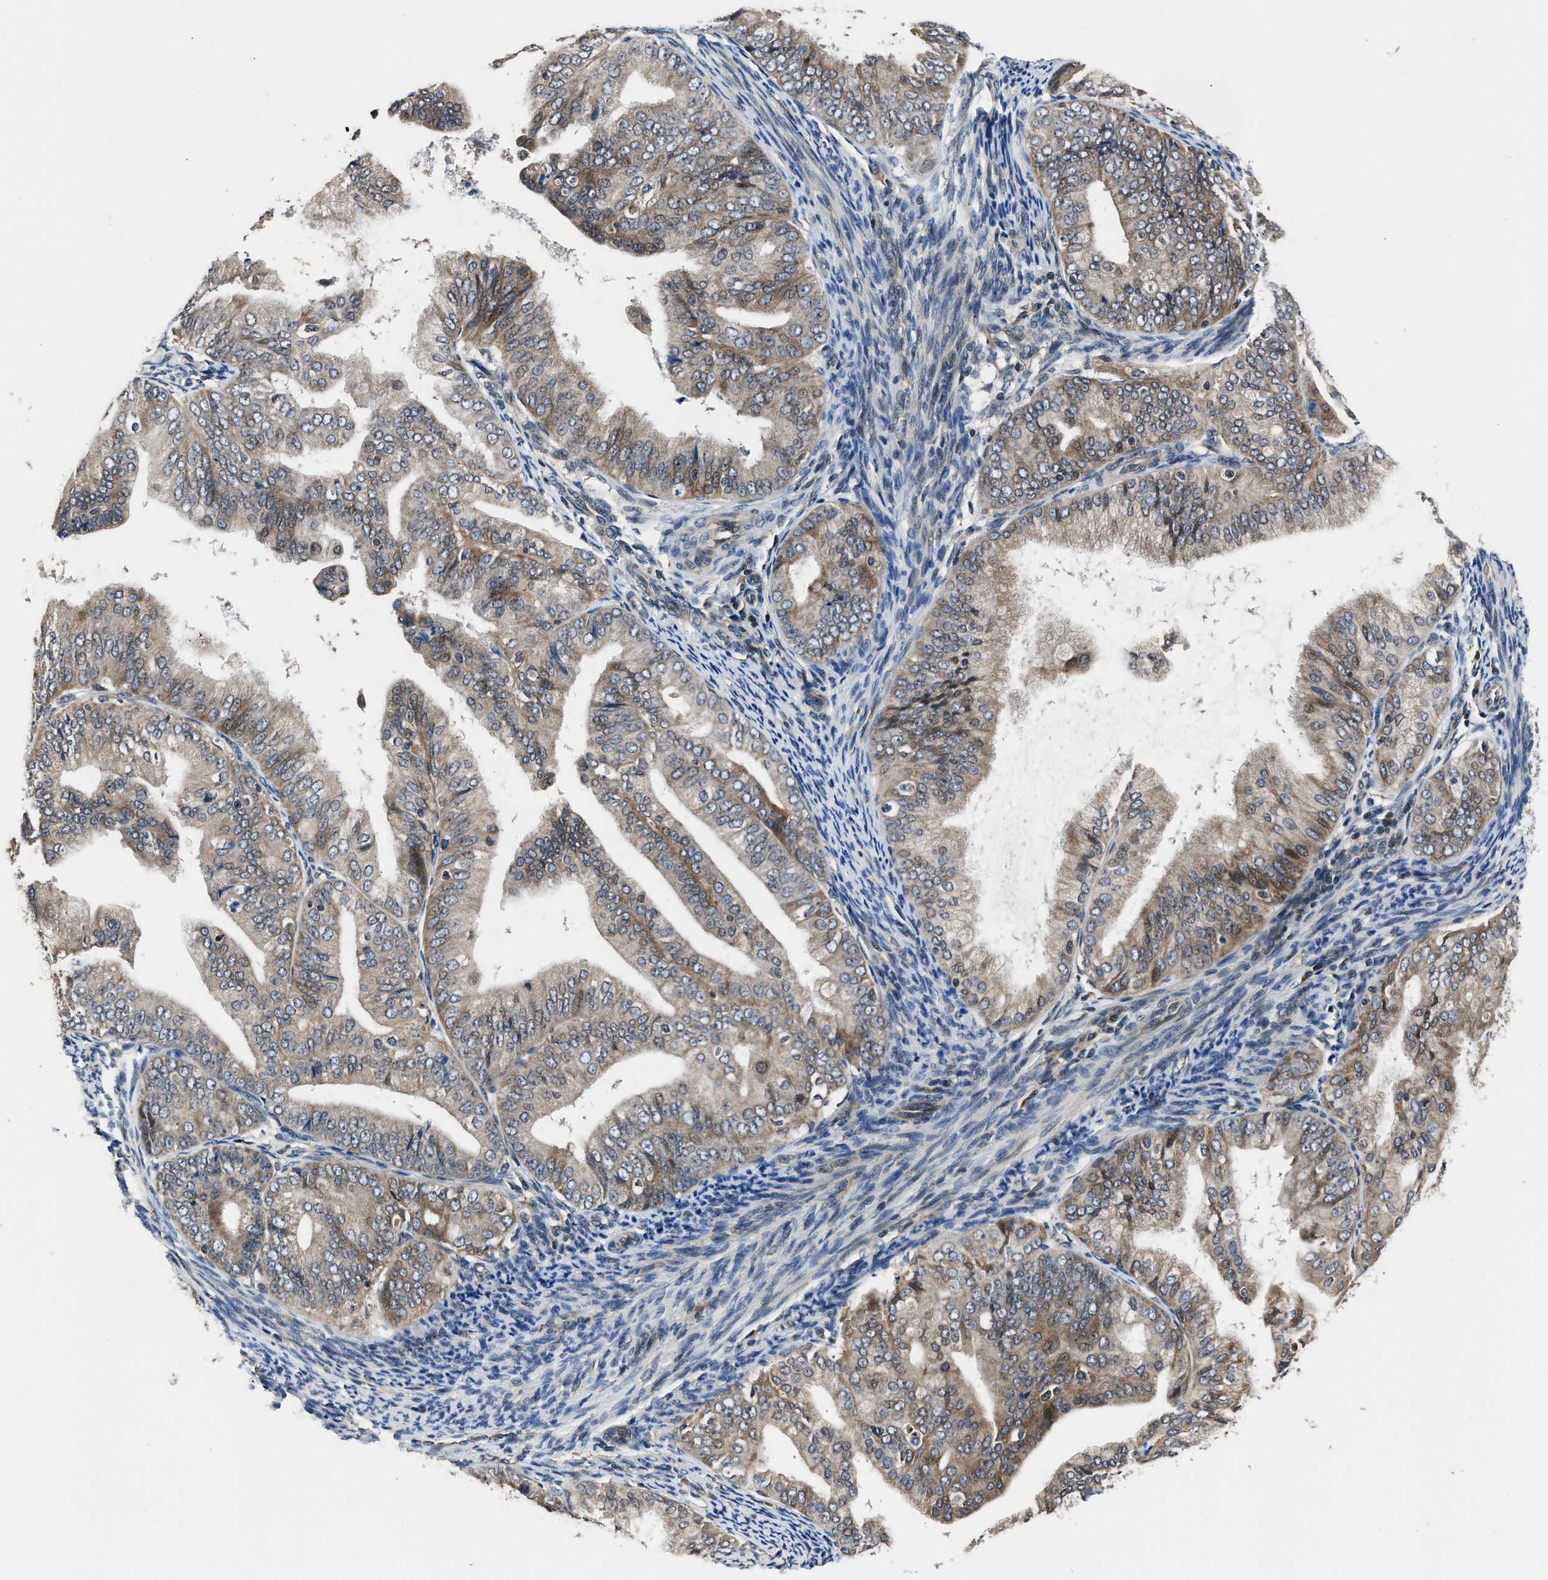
{"staining": {"intensity": "weak", "quantity": ">75%", "location": "cytoplasmic/membranous"}, "tissue": "endometrial cancer", "cell_type": "Tumor cells", "image_type": "cancer", "snomed": [{"axis": "morphology", "description": "Adenocarcinoma, NOS"}, {"axis": "topography", "description": "Endometrium"}], "caption": "Human adenocarcinoma (endometrial) stained with a protein marker displays weak staining in tumor cells.", "gene": "TNRC18", "patient": {"sex": "female", "age": 63}}